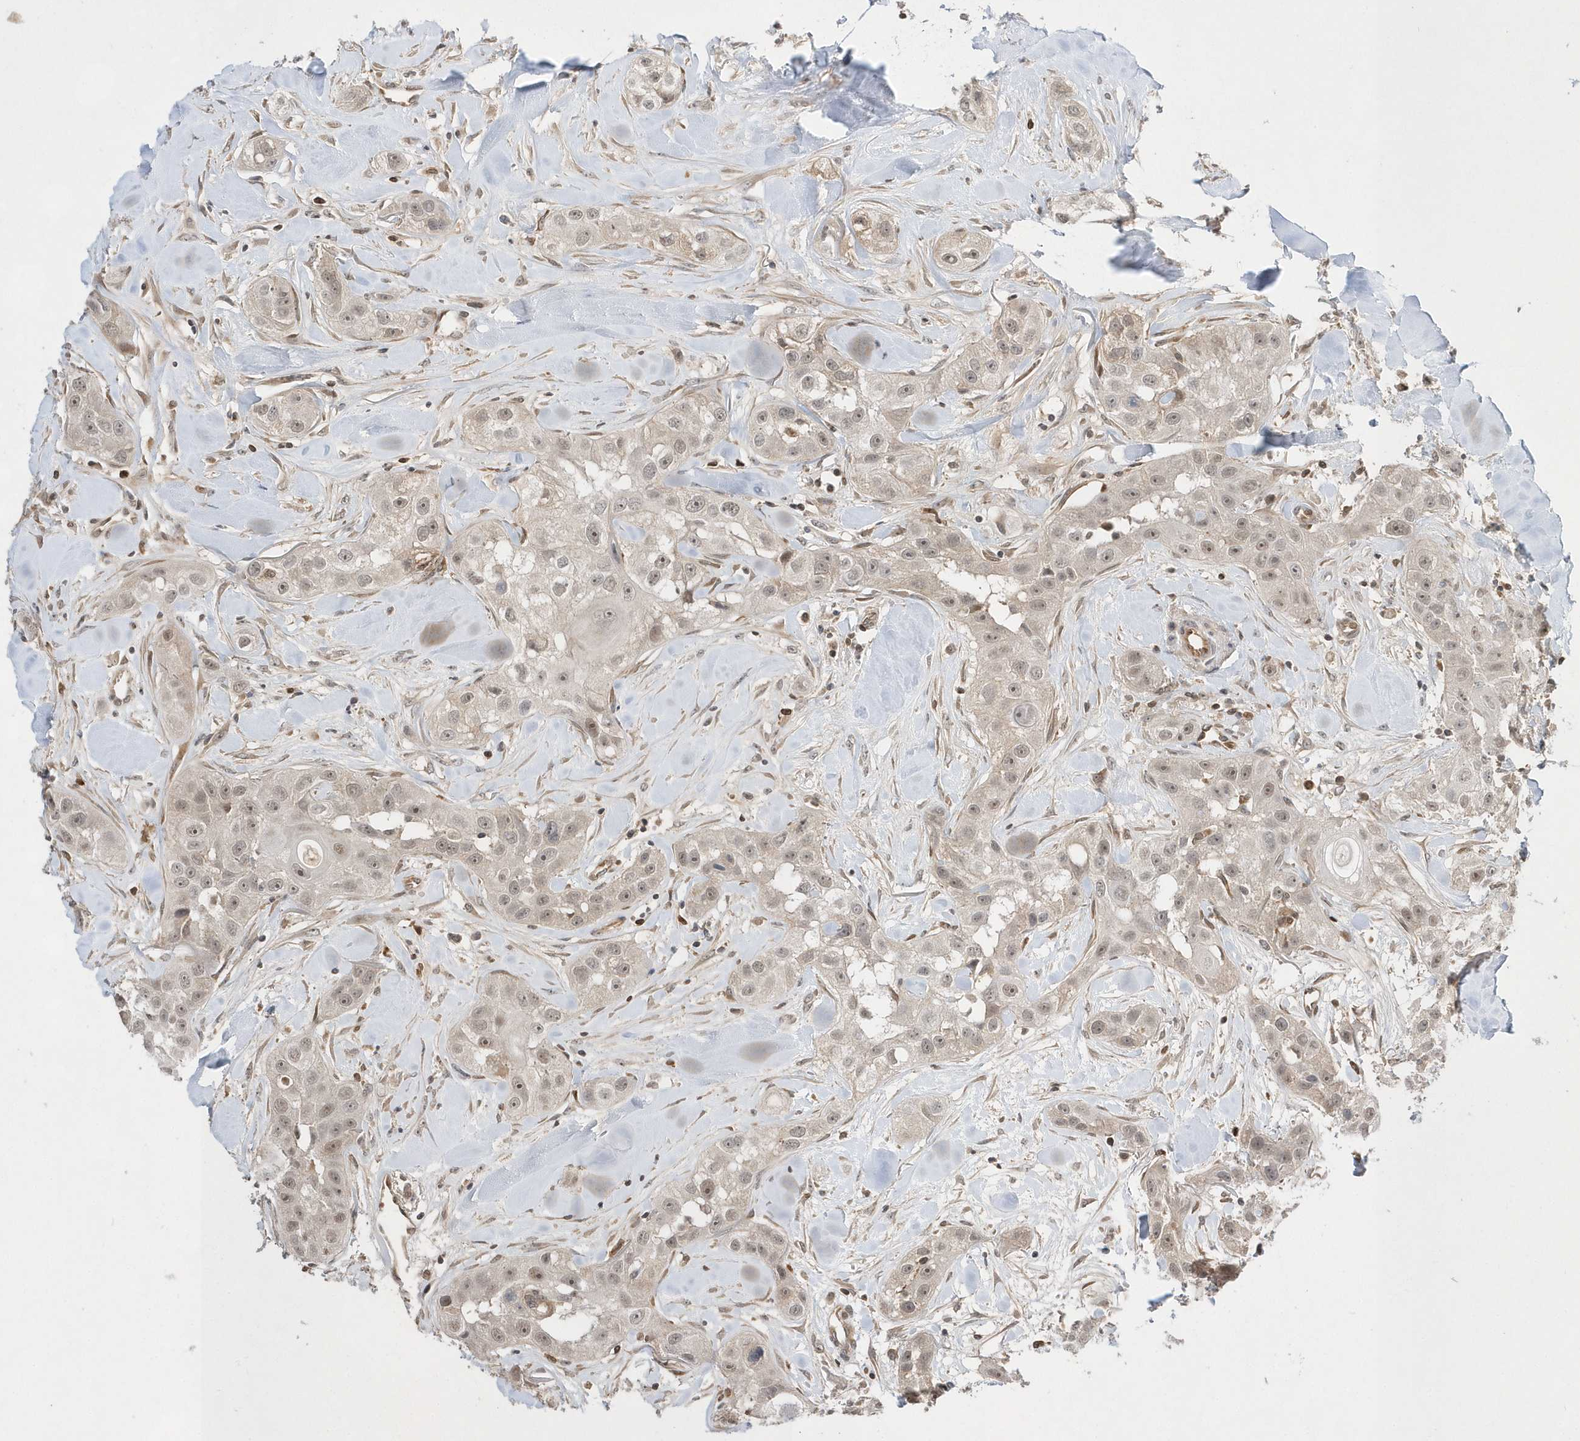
{"staining": {"intensity": "weak", "quantity": "25%-75%", "location": "nuclear"}, "tissue": "head and neck cancer", "cell_type": "Tumor cells", "image_type": "cancer", "snomed": [{"axis": "morphology", "description": "Normal tissue, NOS"}, {"axis": "morphology", "description": "Squamous cell carcinoma, NOS"}, {"axis": "topography", "description": "Skeletal muscle"}, {"axis": "topography", "description": "Head-Neck"}], "caption": "A high-resolution histopathology image shows immunohistochemistry staining of head and neck squamous cell carcinoma, which reveals weak nuclear positivity in approximately 25%-75% of tumor cells.", "gene": "TMEM132B", "patient": {"sex": "male", "age": 51}}